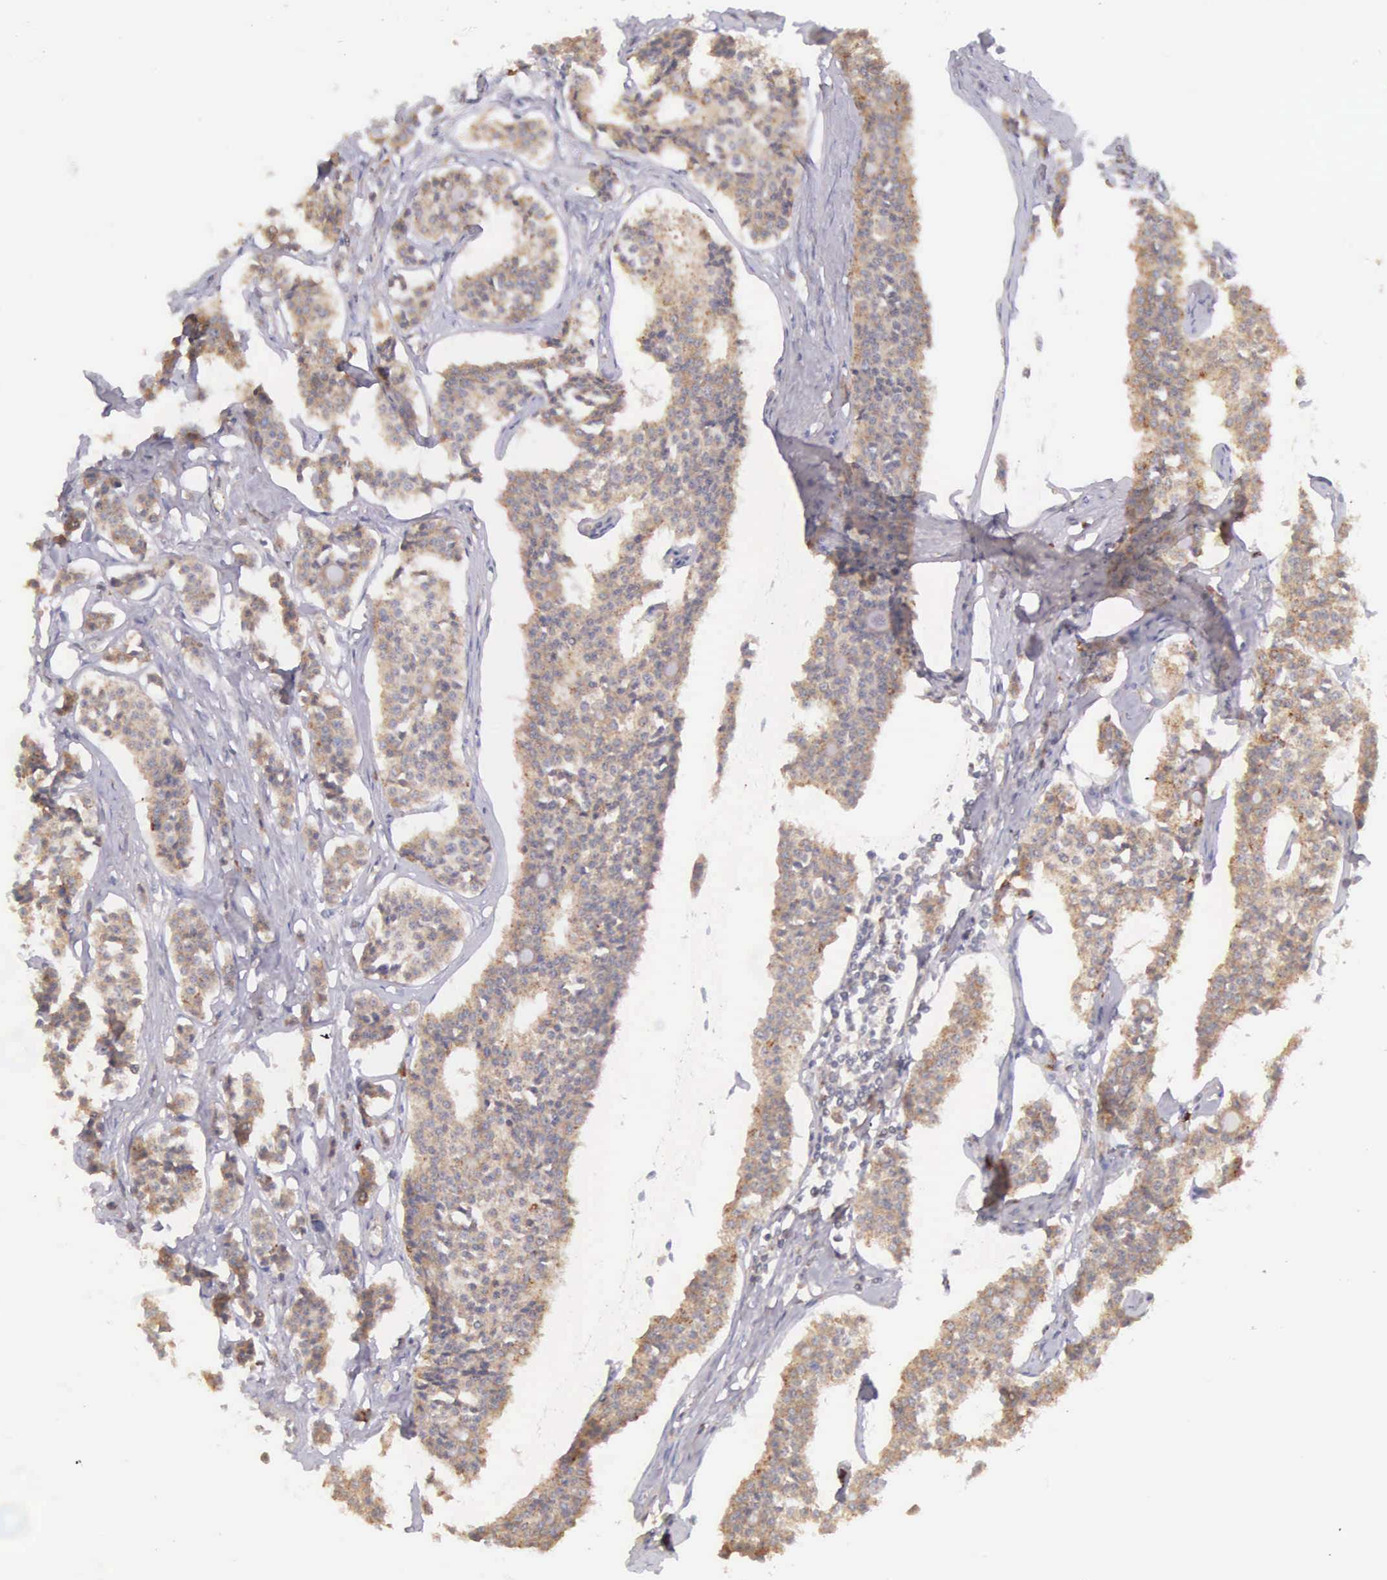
{"staining": {"intensity": "moderate", "quantity": ">75%", "location": "cytoplasmic/membranous"}, "tissue": "carcinoid", "cell_type": "Tumor cells", "image_type": "cancer", "snomed": [{"axis": "morphology", "description": "Carcinoid, malignant, NOS"}, {"axis": "topography", "description": "Small intestine"}], "caption": "IHC of human malignant carcinoid shows medium levels of moderate cytoplasmic/membranous staining in about >75% of tumor cells.", "gene": "NSDHL", "patient": {"sex": "male", "age": 63}}